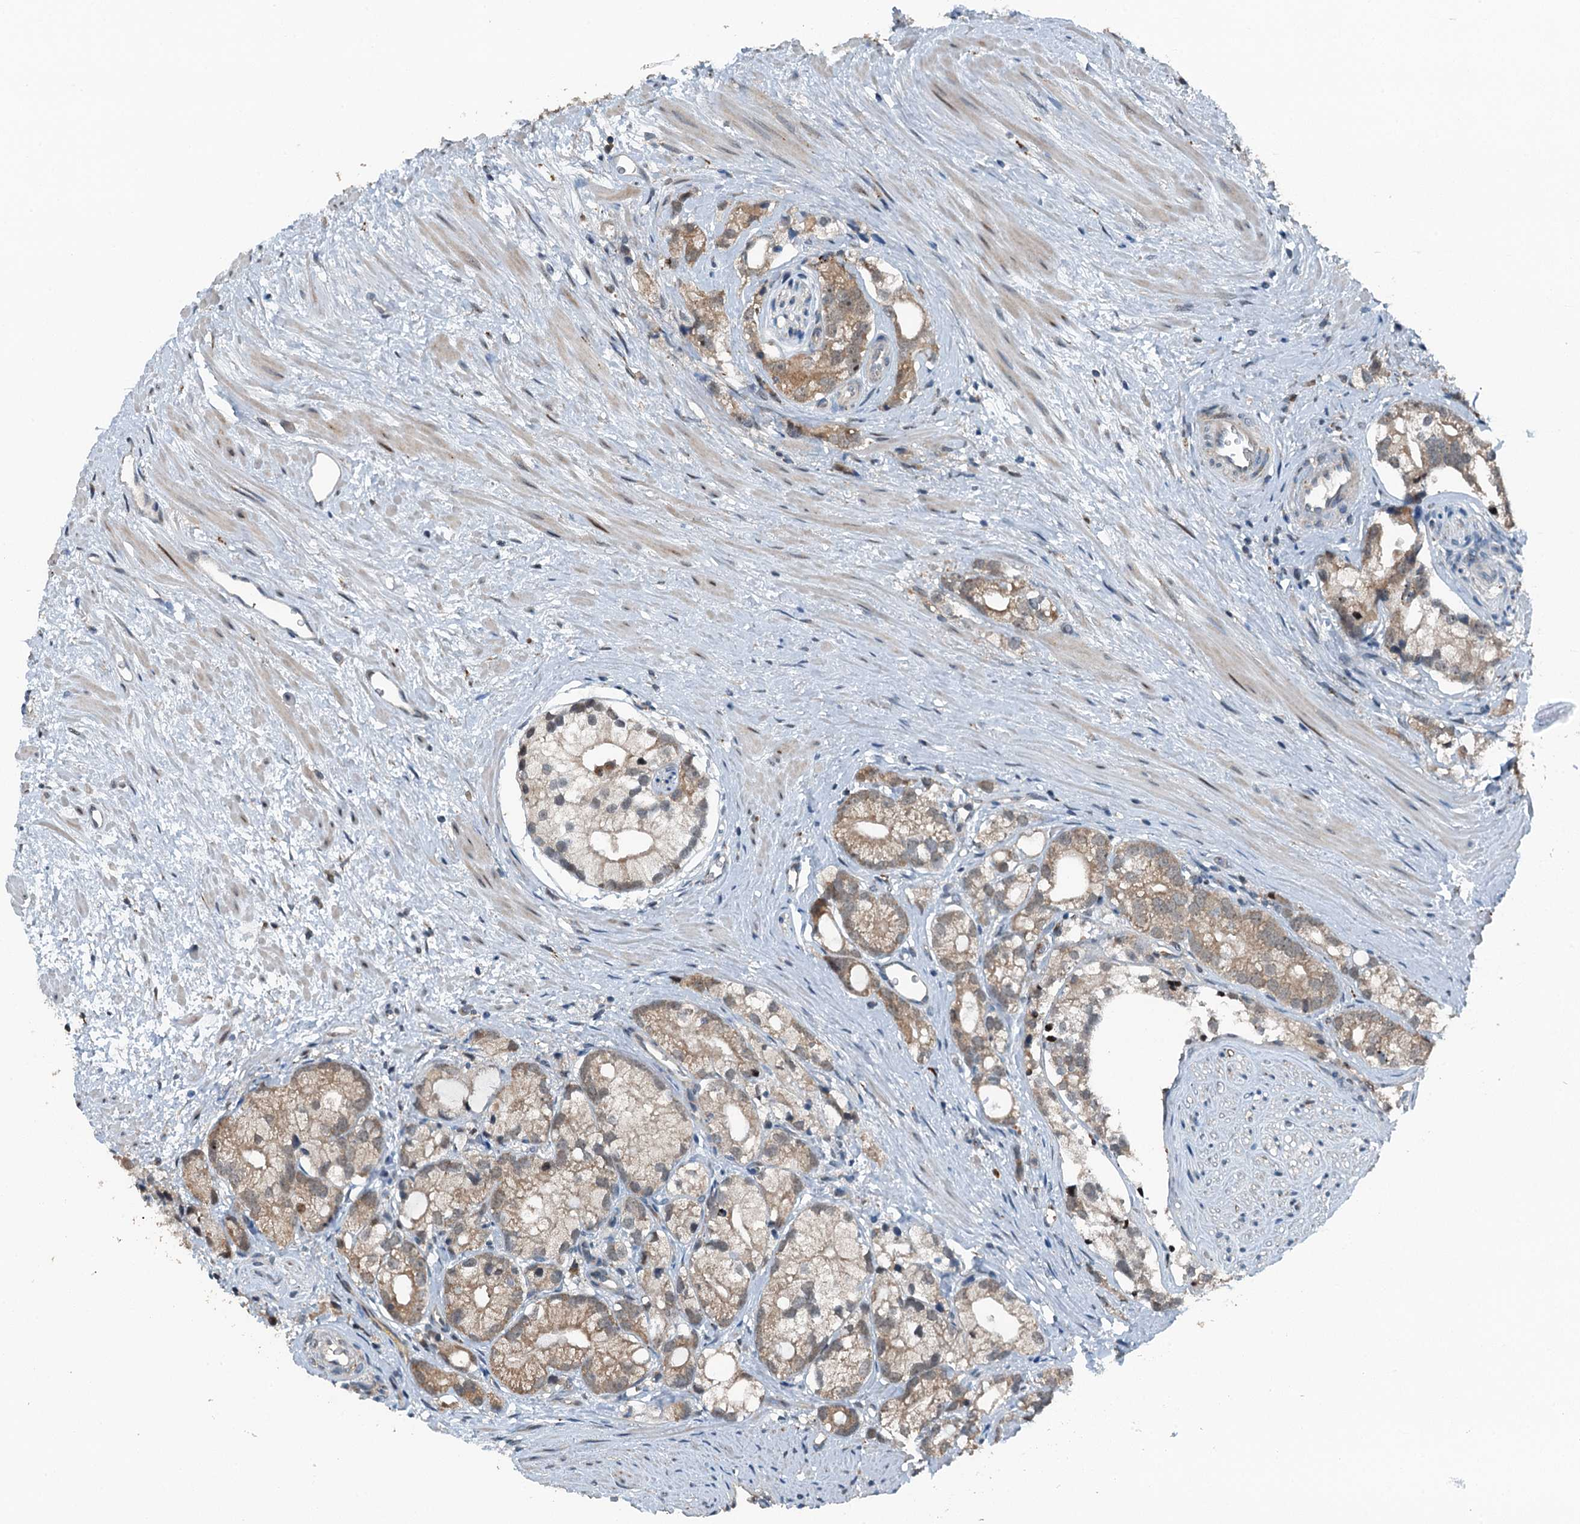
{"staining": {"intensity": "moderate", "quantity": ">75%", "location": "cytoplasmic/membranous"}, "tissue": "prostate cancer", "cell_type": "Tumor cells", "image_type": "cancer", "snomed": [{"axis": "morphology", "description": "Adenocarcinoma, High grade"}, {"axis": "topography", "description": "Prostate"}], "caption": "IHC of adenocarcinoma (high-grade) (prostate) reveals medium levels of moderate cytoplasmic/membranous positivity in approximately >75% of tumor cells.", "gene": "BMERB1", "patient": {"sex": "male", "age": 75}}